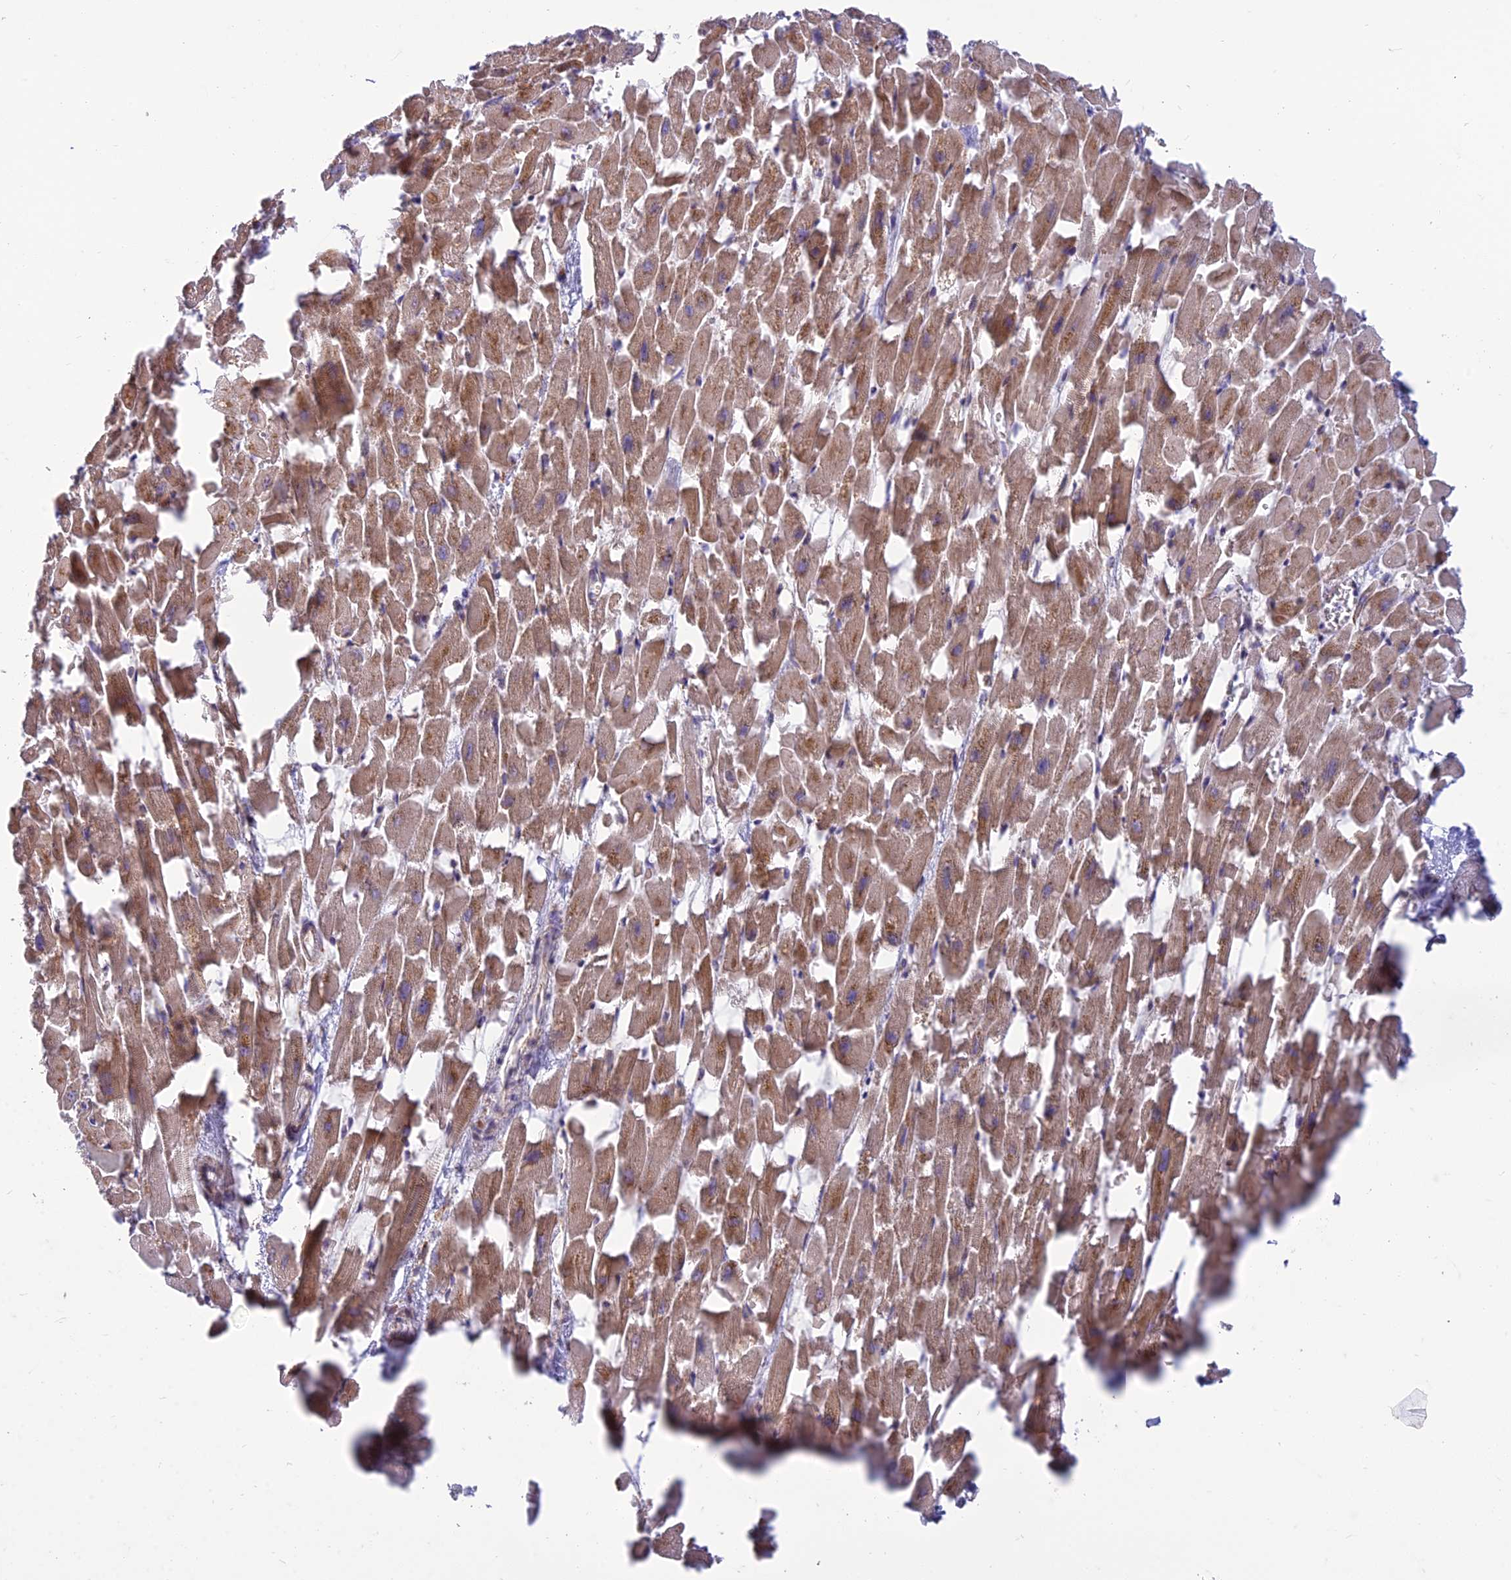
{"staining": {"intensity": "moderate", "quantity": ">75%", "location": "cytoplasmic/membranous"}, "tissue": "heart muscle", "cell_type": "Cardiomyocytes", "image_type": "normal", "snomed": [{"axis": "morphology", "description": "Normal tissue, NOS"}, {"axis": "topography", "description": "Heart"}], "caption": "This micrograph reveals unremarkable heart muscle stained with IHC to label a protein in brown. The cytoplasmic/membranous of cardiomyocytes show moderate positivity for the protein. Nuclei are counter-stained blue.", "gene": "RPL17", "patient": {"sex": "female", "age": 64}}